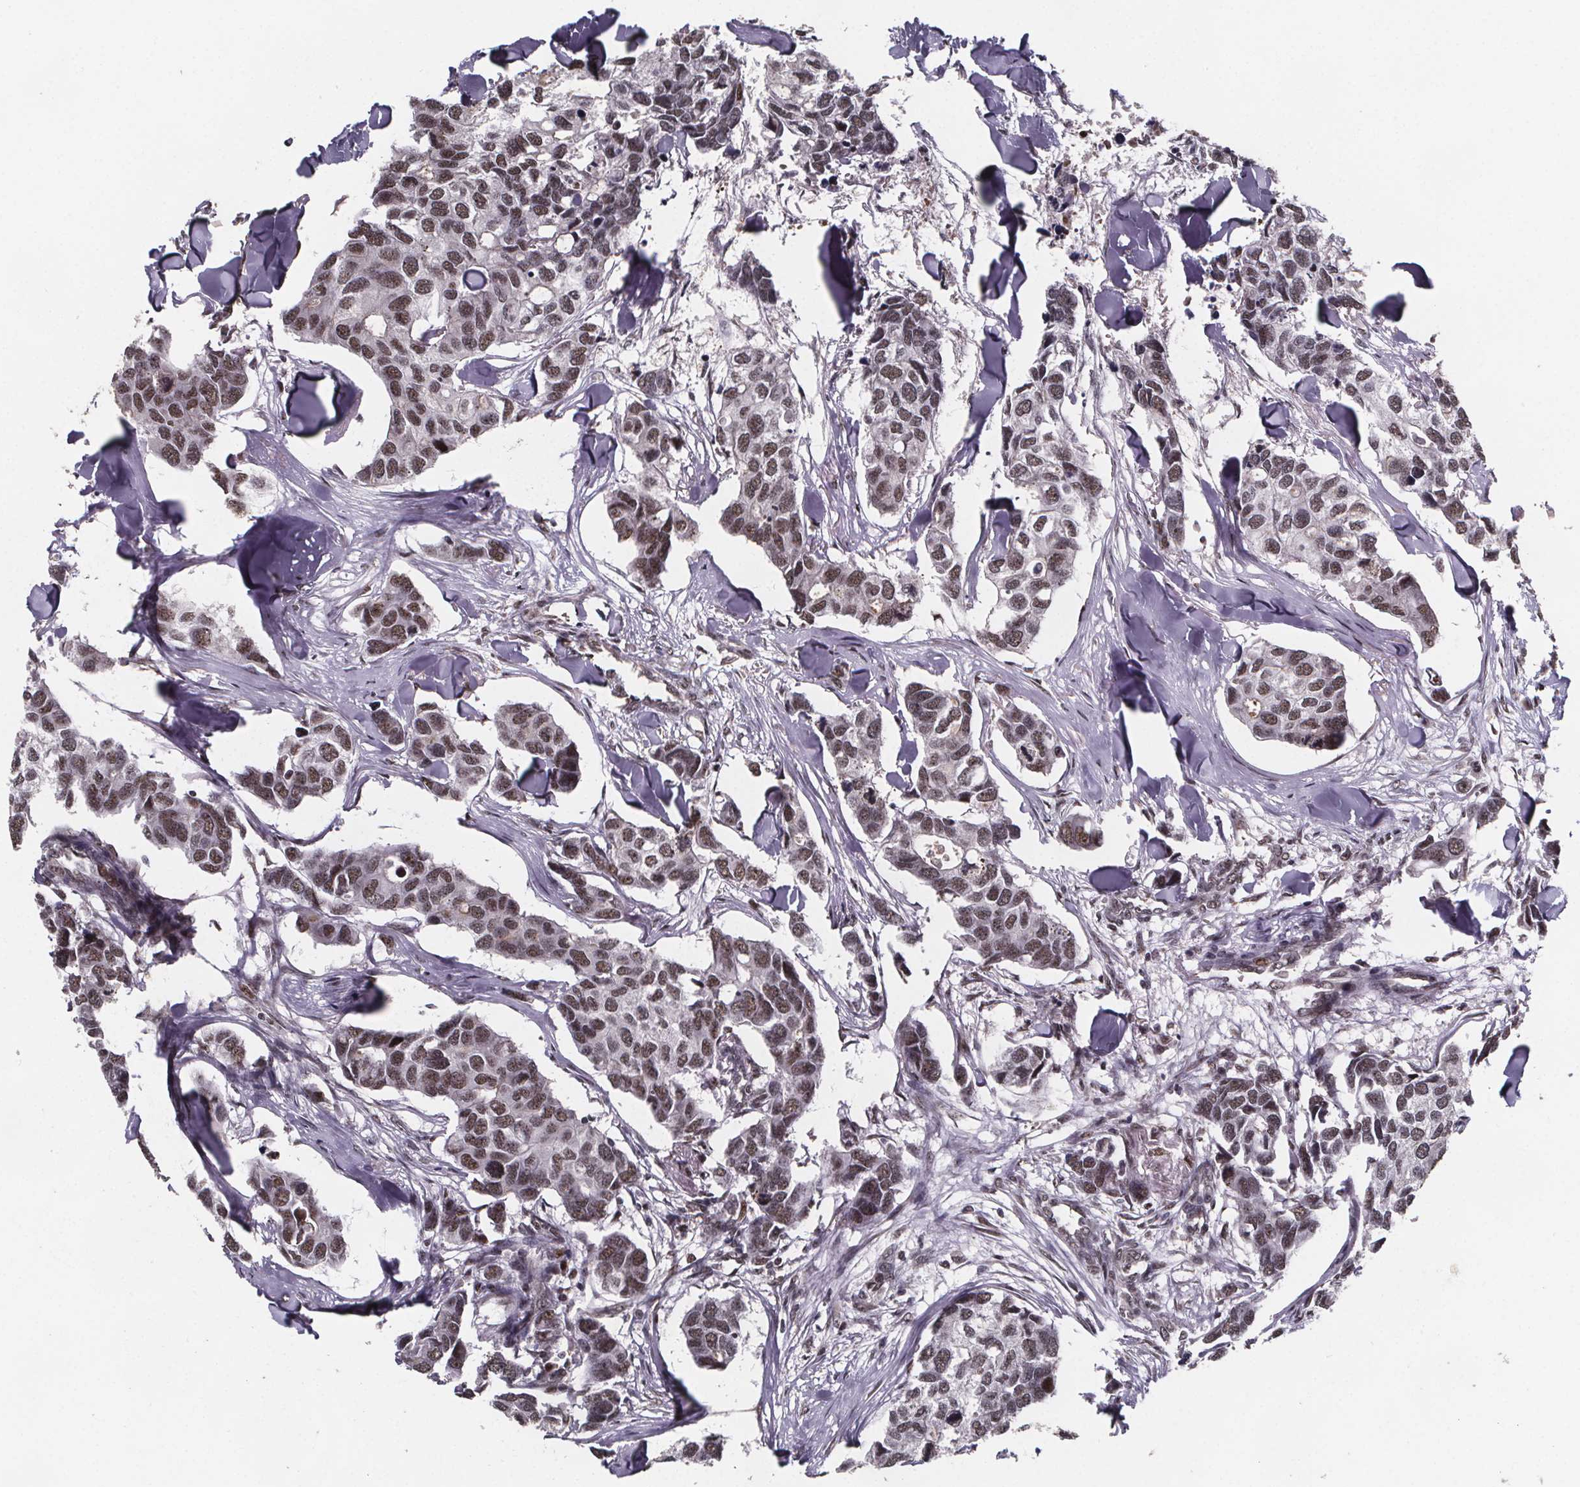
{"staining": {"intensity": "moderate", "quantity": ">75%", "location": "nuclear"}, "tissue": "breast cancer", "cell_type": "Tumor cells", "image_type": "cancer", "snomed": [{"axis": "morphology", "description": "Duct carcinoma"}, {"axis": "topography", "description": "Breast"}], "caption": "IHC (DAB) staining of breast cancer (infiltrating ductal carcinoma) demonstrates moderate nuclear protein positivity in approximately >75% of tumor cells. (Brightfield microscopy of DAB IHC at high magnification).", "gene": "U2SURP", "patient": {"sex": "female", "age": 83}}